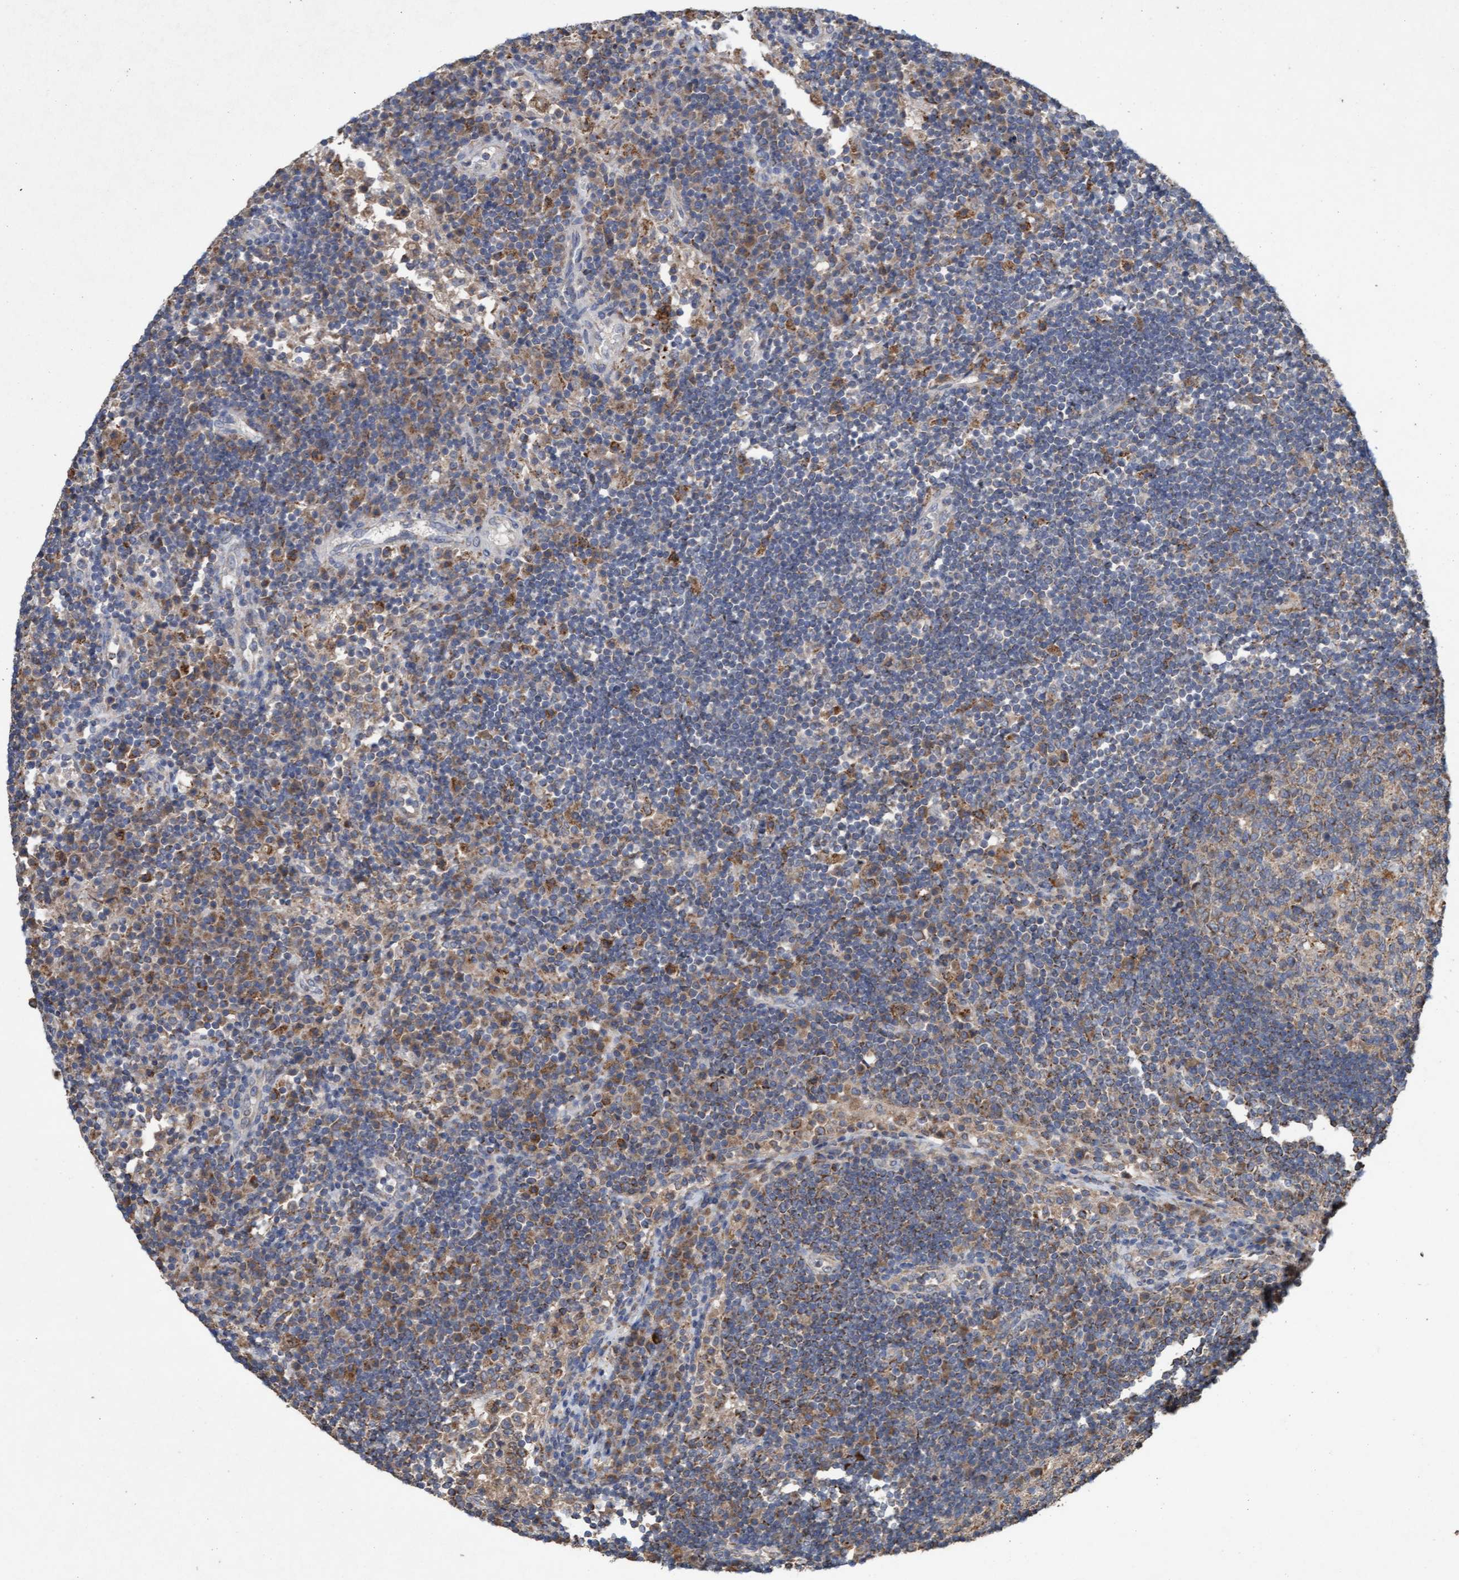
{"staining": {"intensity": "weak", "quantity": "25%-75%", "location": "cytoplasmic/membranous"}, "tissue": "lymph node", "cell_type": "Germinal center cells", "image_type": "normal", "snomed": [{"axis": "morphology", "description": "Normal tissue, NOS"}, {"axis": "topography", "description": "Lymph node"}], "caption": "Immunohistochemical staining of unremarkable human lymph node reveals low levels of weak cytoplasmic/membranous positivity in approximately 25%-75% of germinal center cells.", "gene": "ATPAF2", "patient": {"sex": "female", "age": 53}}